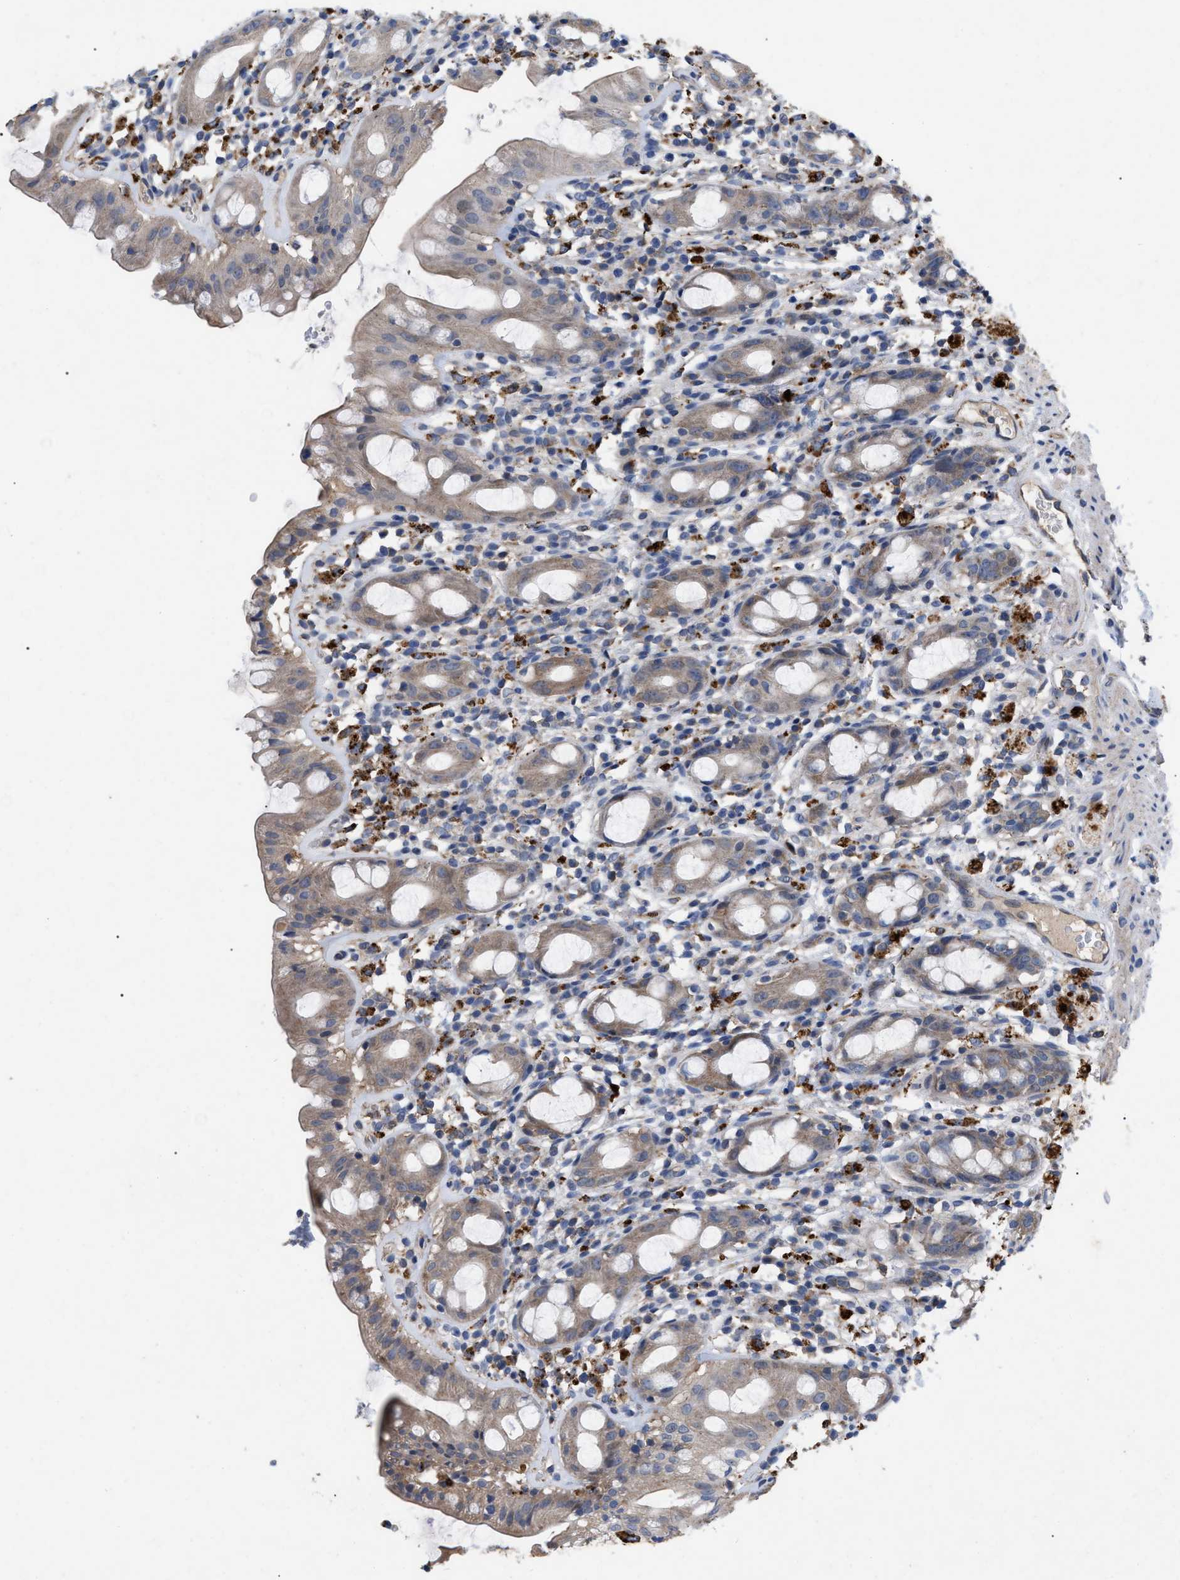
{"staining": {"intensity": "moderate", "quantity": ">75%", "location": "cytoplasmic/membranous"}, "tissue": "rectum", "cell_type": "Glandular cells", "image_type": "normal", "snomed": [{"axis": "morphology", "description": "Normal tissue, NOS"}, {"axis": "topography", "description": "Rectum"}], "caption": "A micrograph of human rectum stained for a protein reveals moderate cytoplasmic/membranous brown staining in glandular cells.", "gene": "FAM171A2", "patient": {"sex": "male", "age": 44}}